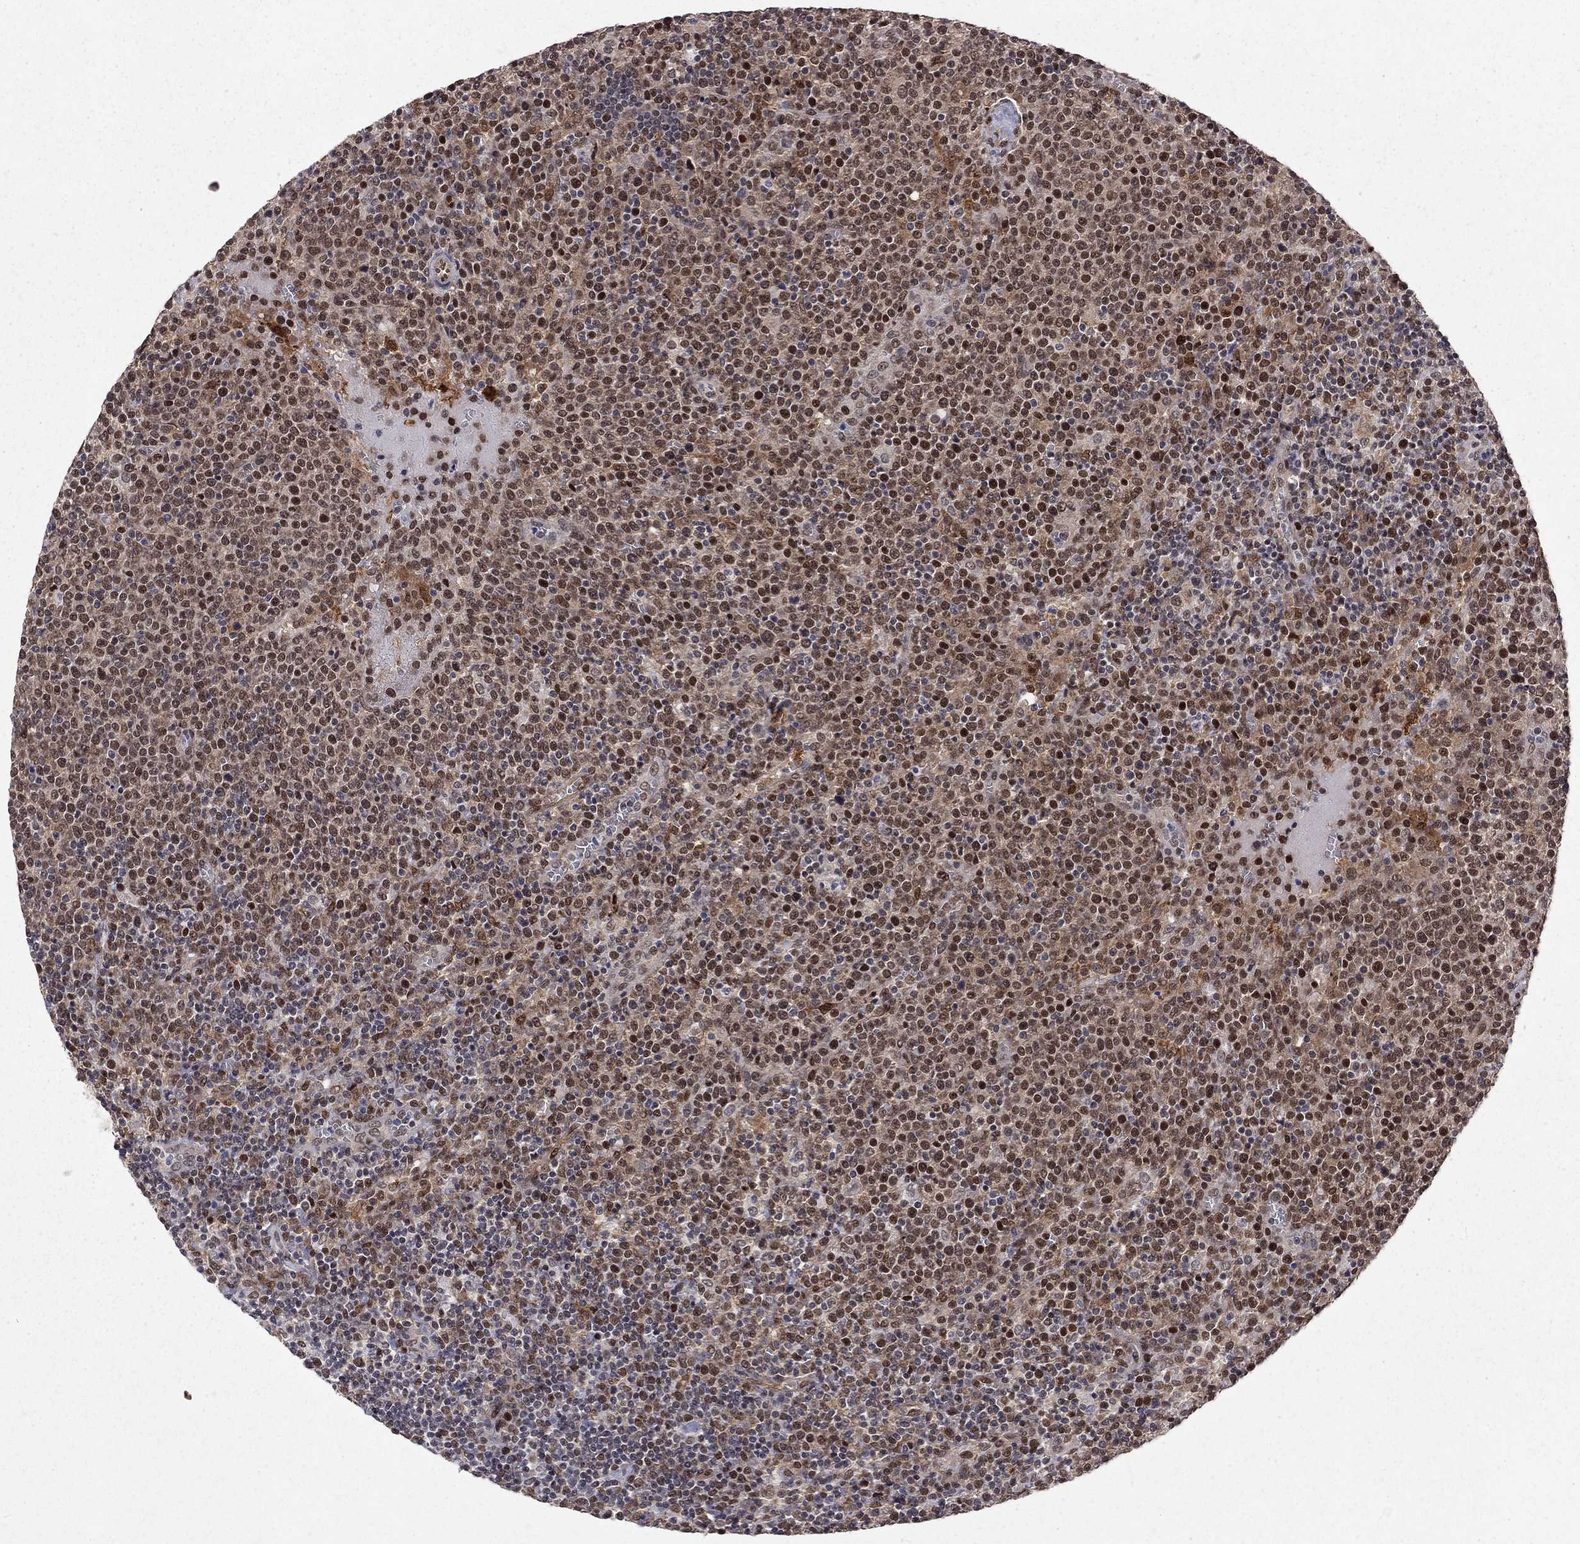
{"staining": {"intensity": "moderate", "quantity": ">75%", "location": "nuclear"}, "tissue": "lymphoma", "cell_type": "Tumor cells", "image_type": "cancer", "snomed": [{"axis": "morphology", "description": "Malignant lymphoma, non-Hodgkin's type, High grade"}, {"axis": "topography", "description": "Lymph node"}], "caption": "Lymphoma tissue displays moderate nuclear expression in about >75% of tumor cells, visualized by immunohistochemistry.", "gene": "SAP30L", "patient": {"sex": "male", "age": 61}}